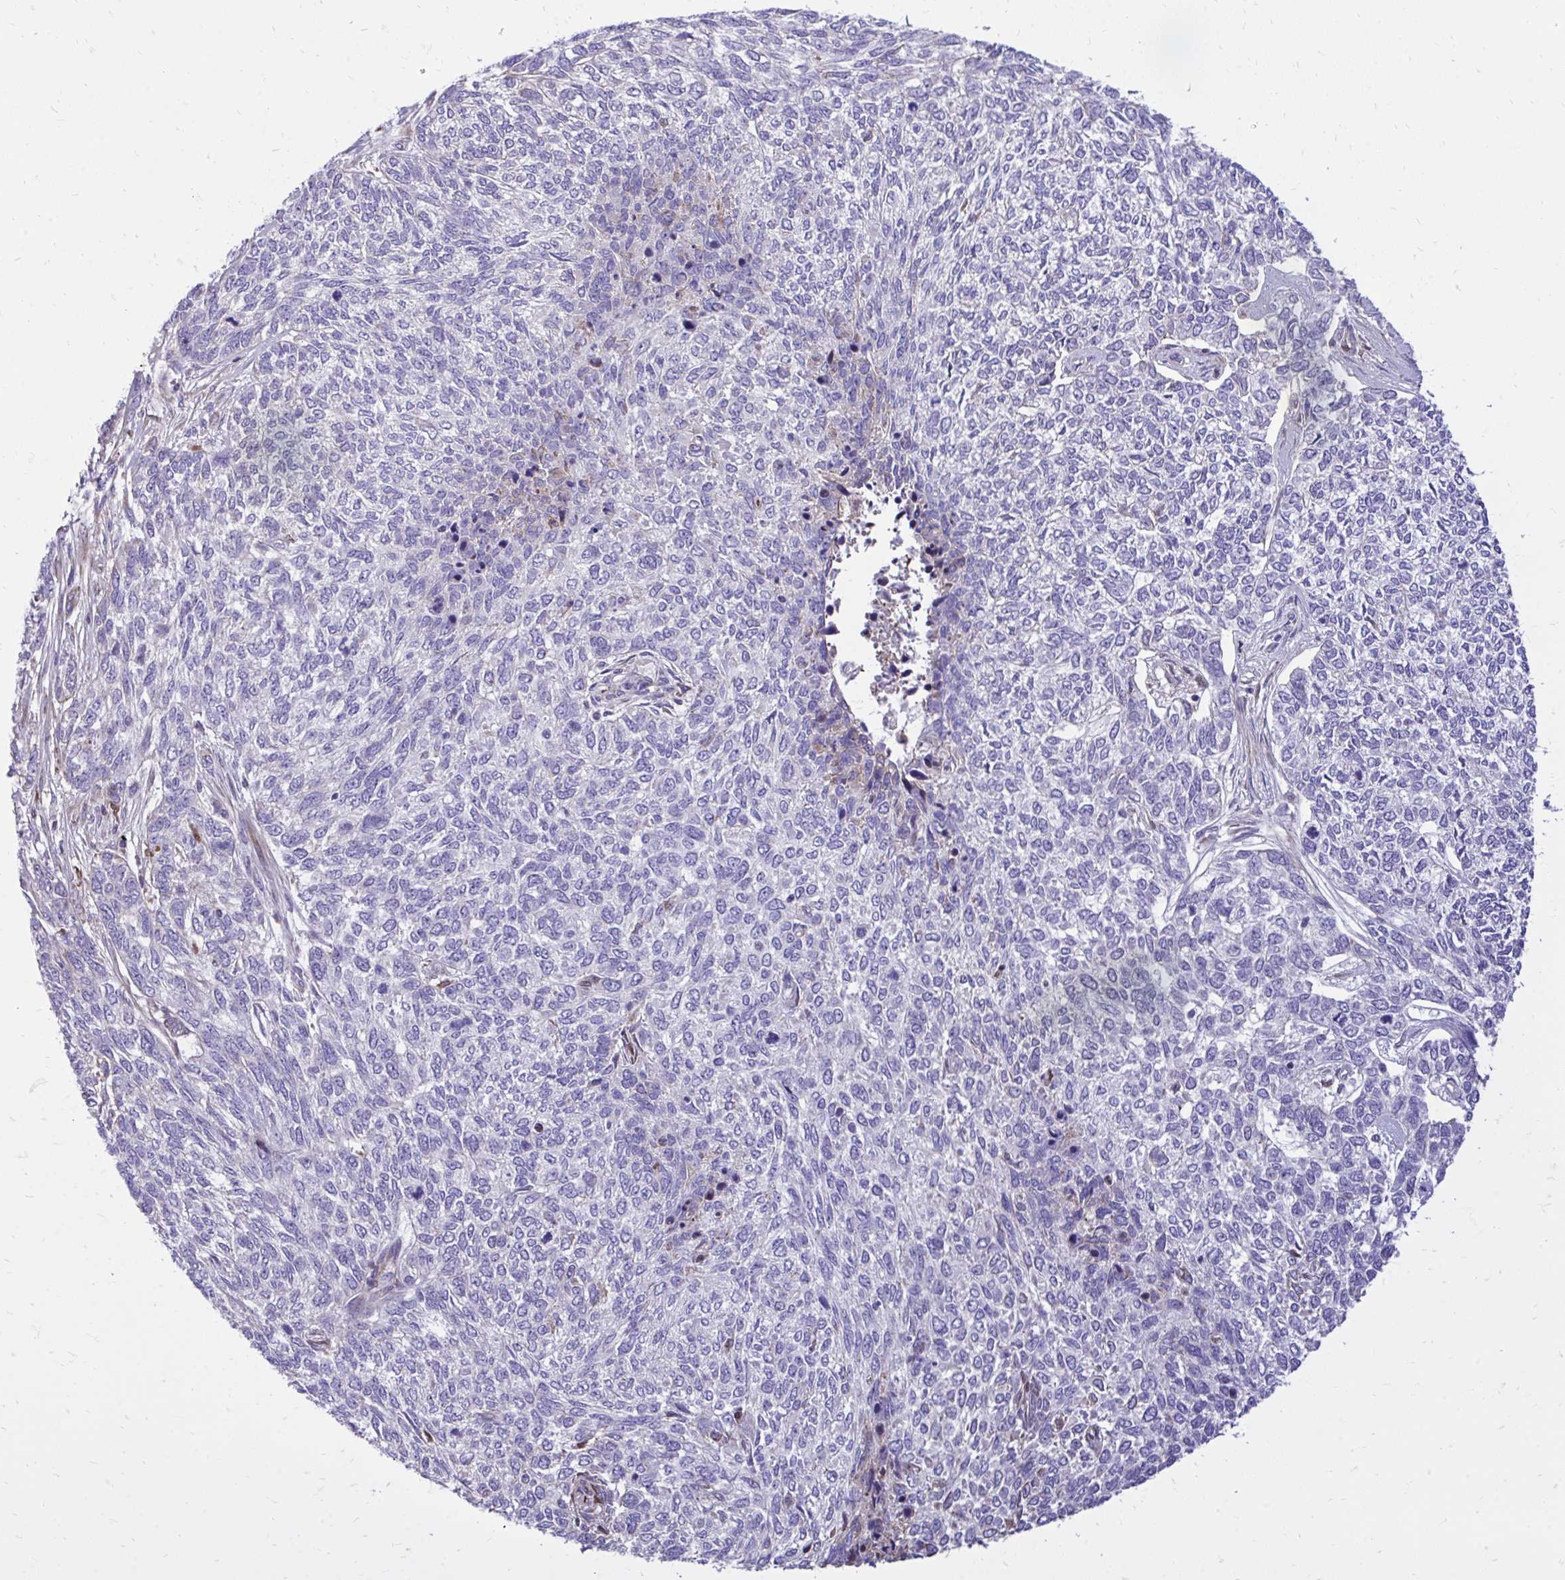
{"staining": {"intensity": "negative", "quantity": "none", "location": "none"}, "tissue": "skin cancer", "cell_type": "Tumor cells", "image_type": "cancer", "snomed": [{"axis": "morphology", "description": "Basal cell carcinoma"}, {"axis": "topography", "description": "Skin"}], "caption": "DAB (3,3'-diaminobenzidine) immunohistochemical staining of human skin cancer displays no significant positivity in tumor cells.", "gene": "ATP13A2", "patient": {"sex": "female", "age": 65}}